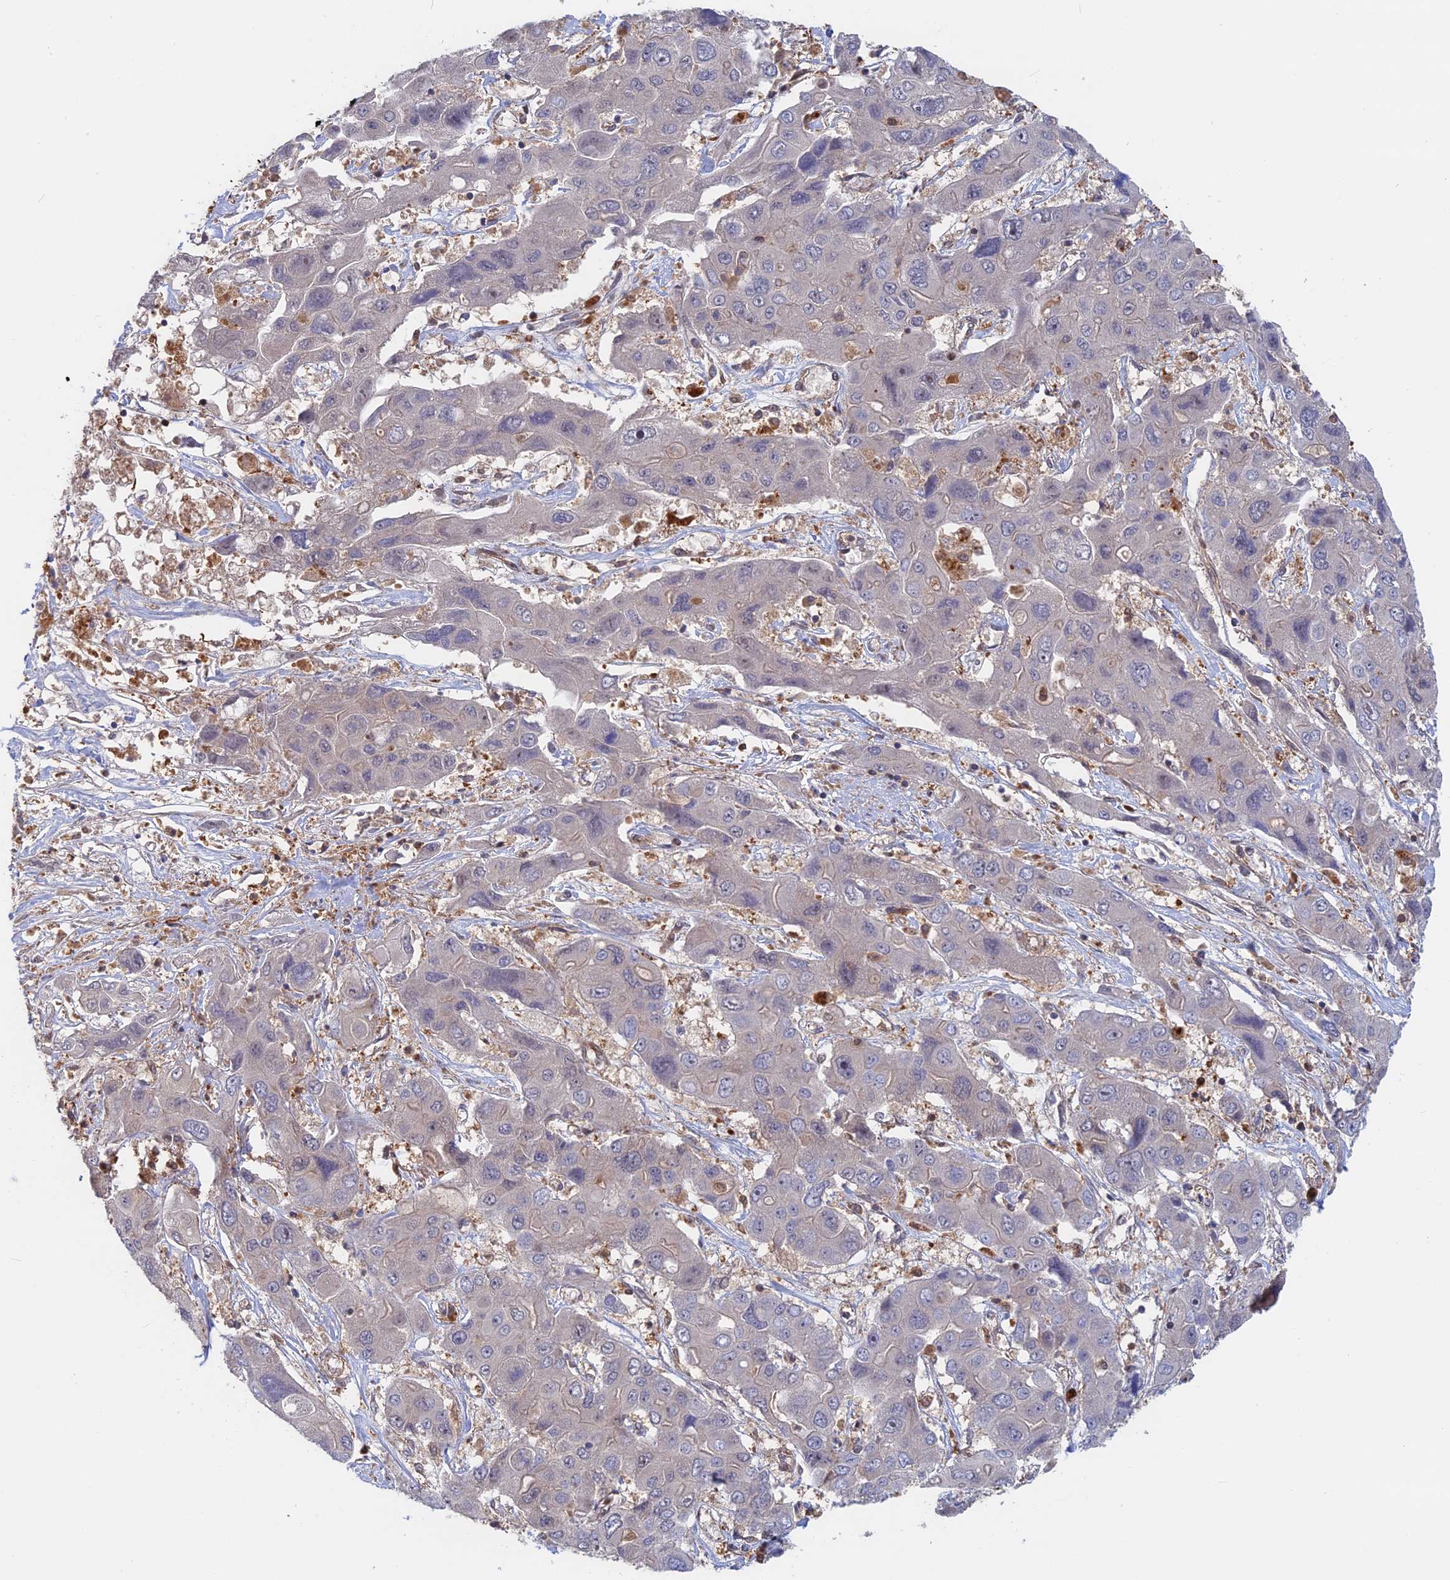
{"staining": {"intensity": "negative", "quantity": "none", "location": "none"}, "tissue": "liver cancer", "cell_type": "Tumor cells", "image_type": "cancer", "snomed": [{"axis": "morphology", "description": "Cholangiocarcinoma"}, {"axis": "topography", "description": "Liver"}], "caption": "DAB (3,3'-diaminobenzidine) immunohistochemical staining of human liver cholangiocarcinoma demonstrates no significant expression in tumor cells.", "gene": "BLVRA", "patient": {"sex": "male", "age": 67}}